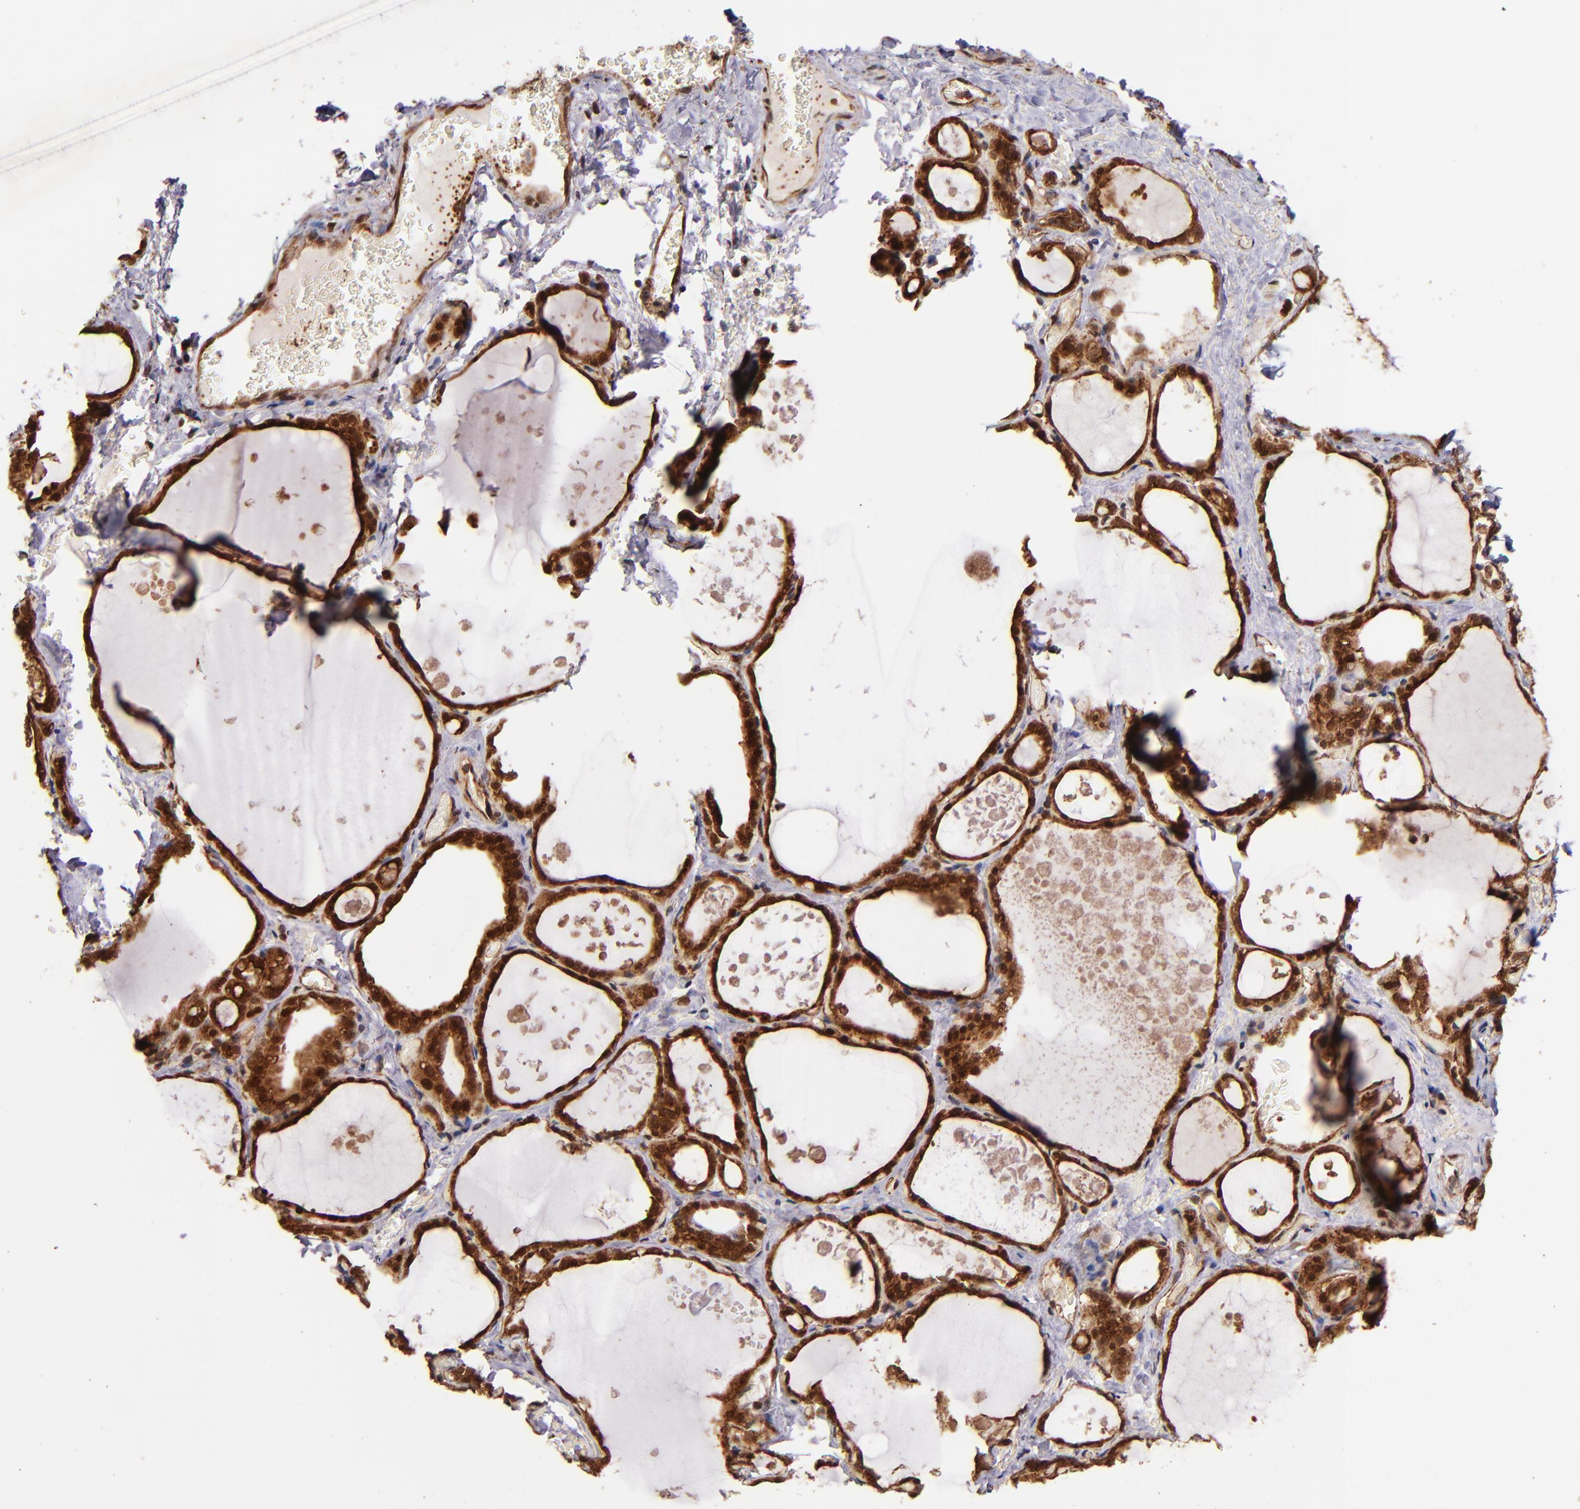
{"staining": {"intensity": "strong", "quantity": ">75%", "location": "cytoplasmic/membranous,nuclear"}, "tissue": "thyroid gland", "cell_type": "Glandular cells", "image_type": "normal", "snomed": [{"axis": "morphology", "description": "Normal tissue, NOS"}, {"axis": "topography", "description": "Thyroid gland"}], "caption": "Strong cytoplasmic/membranous,nuclear protein staining is present in approximately >75% of glandular cells in thyroid gland.", "gene": "STX8", "patient": {"sex": "male", "age": 61}}